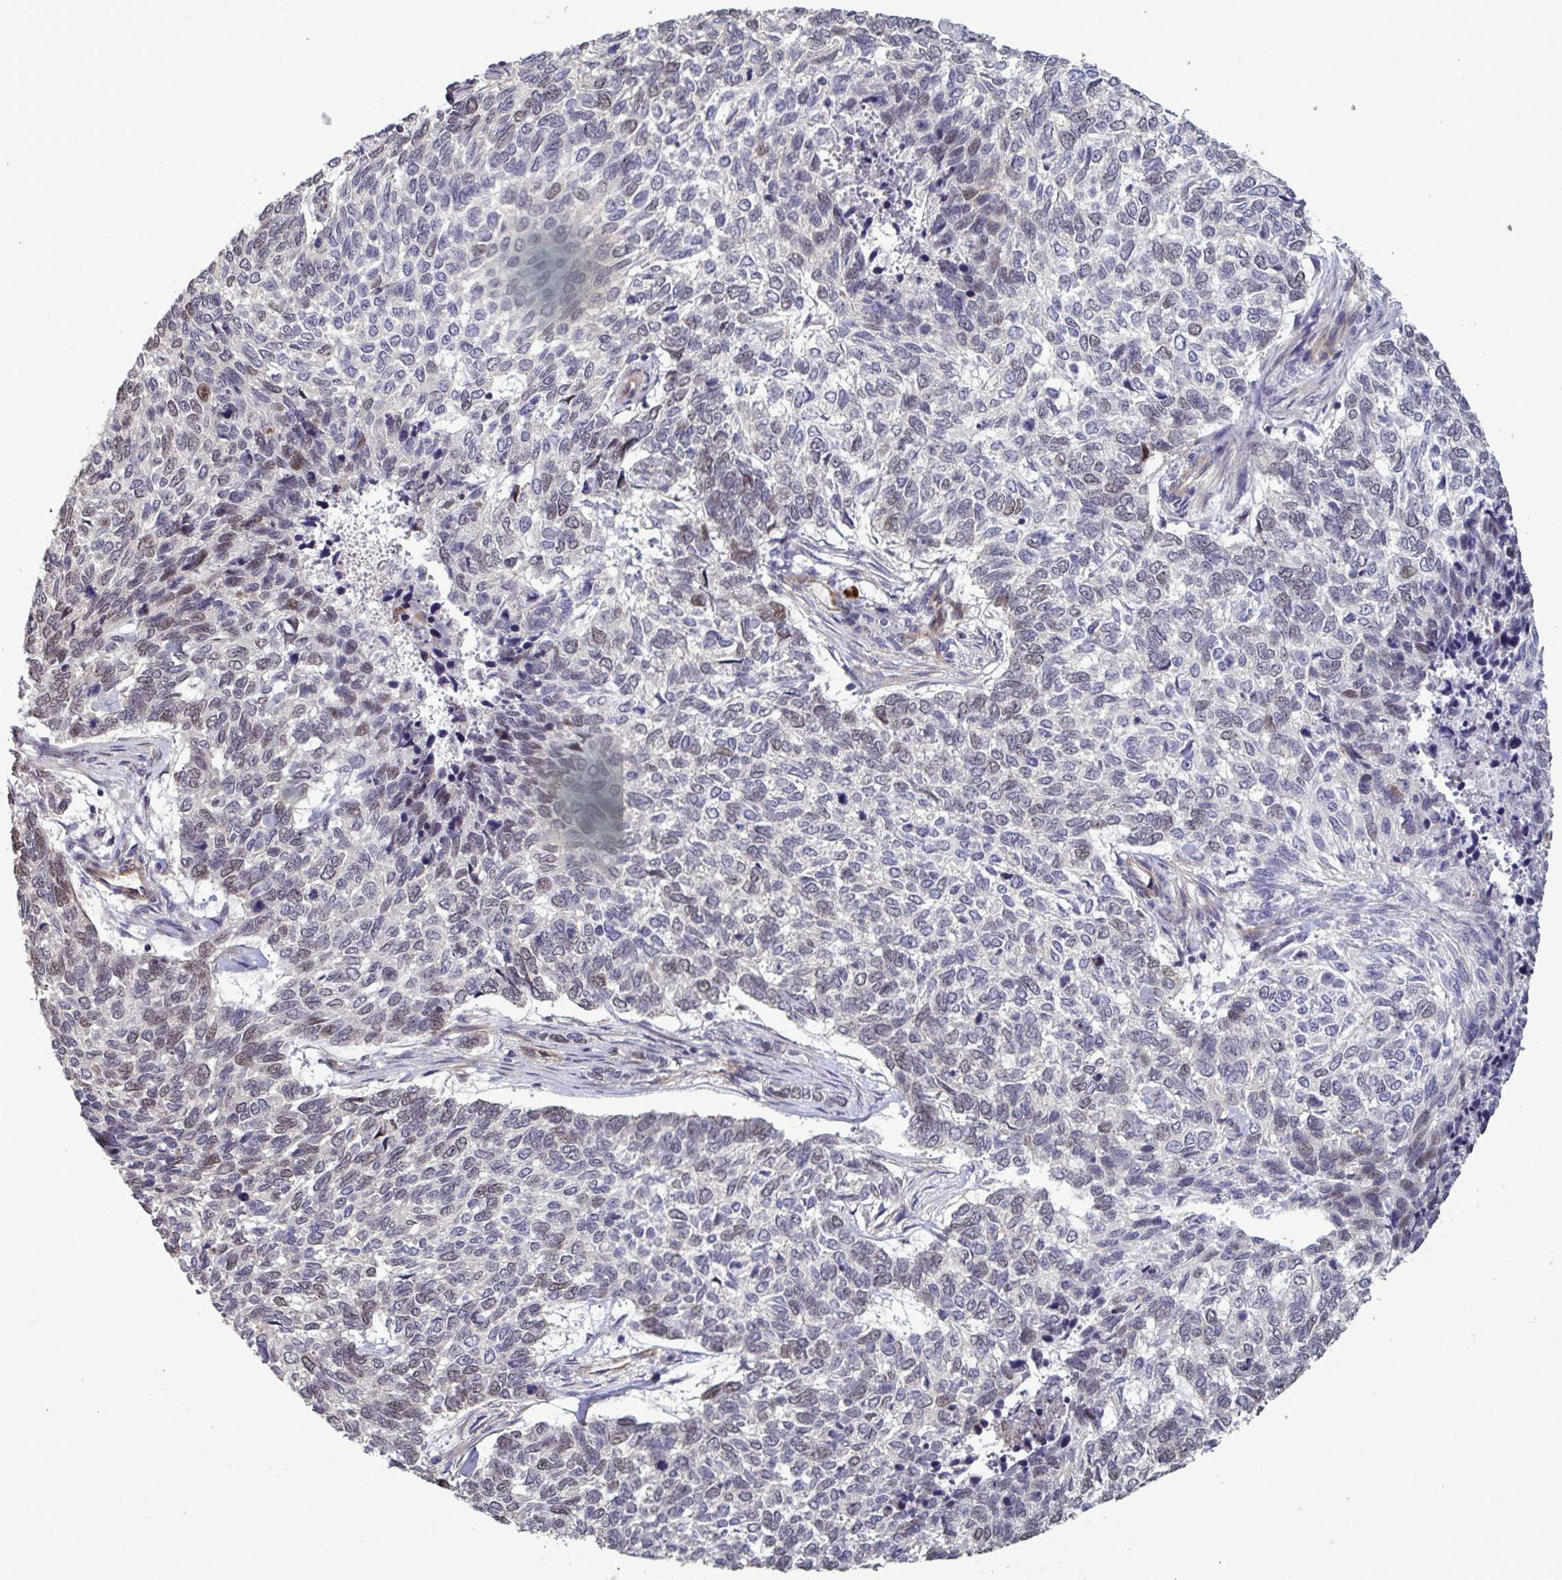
{"staining": {"intensity": "weak", "quantity": "<25%", "location": "nuclear"}, "tissue": "skin cancer", "cell_type": "Tumor cells", "image_type": "cancer", "snomed": [{"axis": "morphology", "description": "Basal cell carcinoma"}, {"axis": "topography", "description": "Skin"}], "caption": "Immunohistochemistry (IHC) photomicrograph of skin basal cell carcinoma stained for a protein (brown), which shows no staining in tumor cells. (Immunohistochemistry, brightfield microscopy, high magnification).", "gene": "IPO5", "patient": {"sex": "female", "age": 65}}